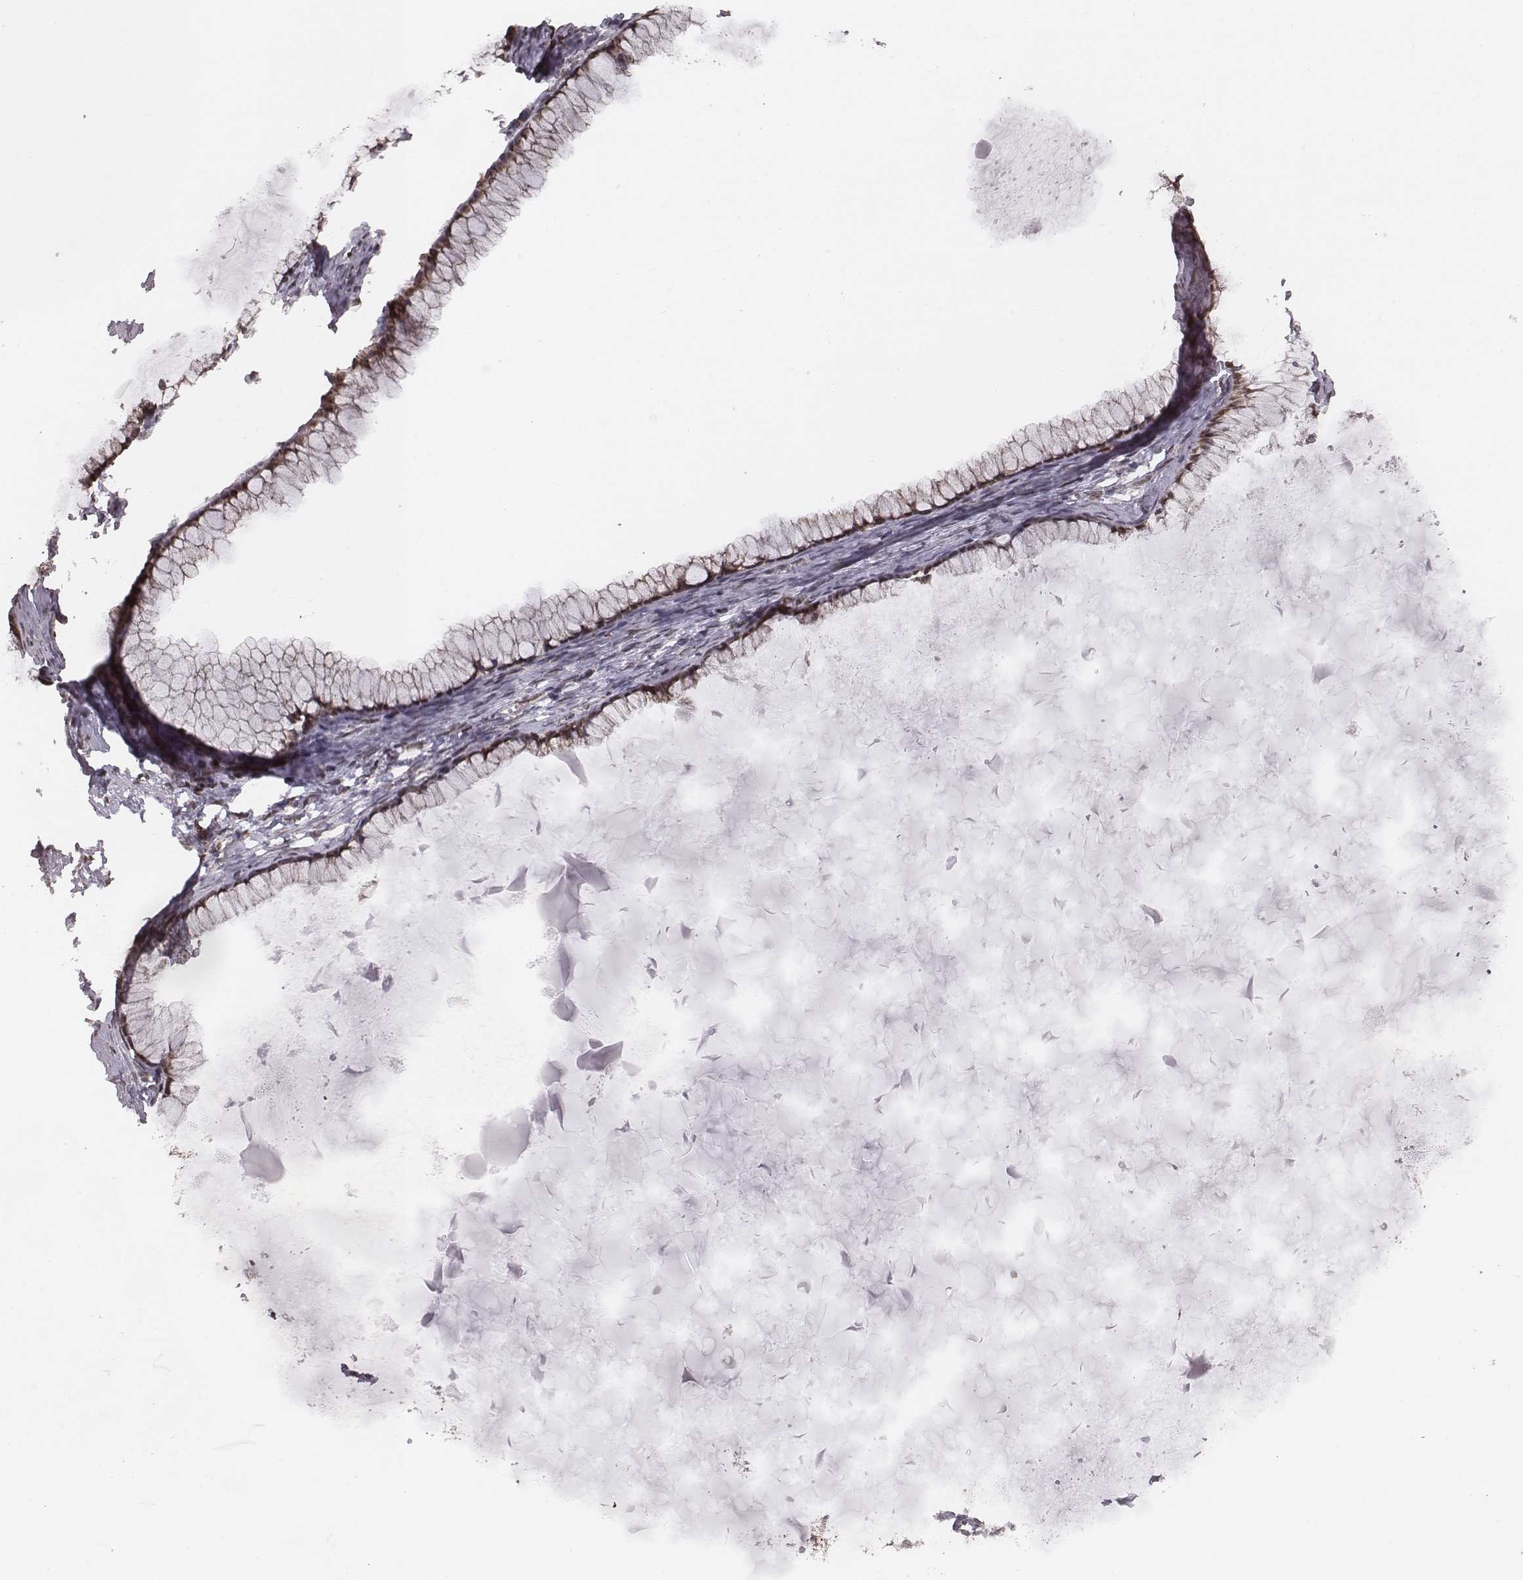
{"staining": {"intensity": "moderate", "quantity": ">75%", "location": "cytoplasmic/membranous"}, "tissue": "ovarian cancer", "cell_type": "Tumor cells", "image_type": "cancer", "snomed": [{"axis": "morphology", "description": "Cystadenocarcinoma, mucinous, NOS"}, {"axis": "topography", "description": "Ovary"}], "caption": "The immunohistochemical stain highlights moderate cytoplasmic/membranous expression in tumor cells of ovarian cancer tissue.", "gene": "ACOT2", "patient": {"sex": "female", "age": 41}}